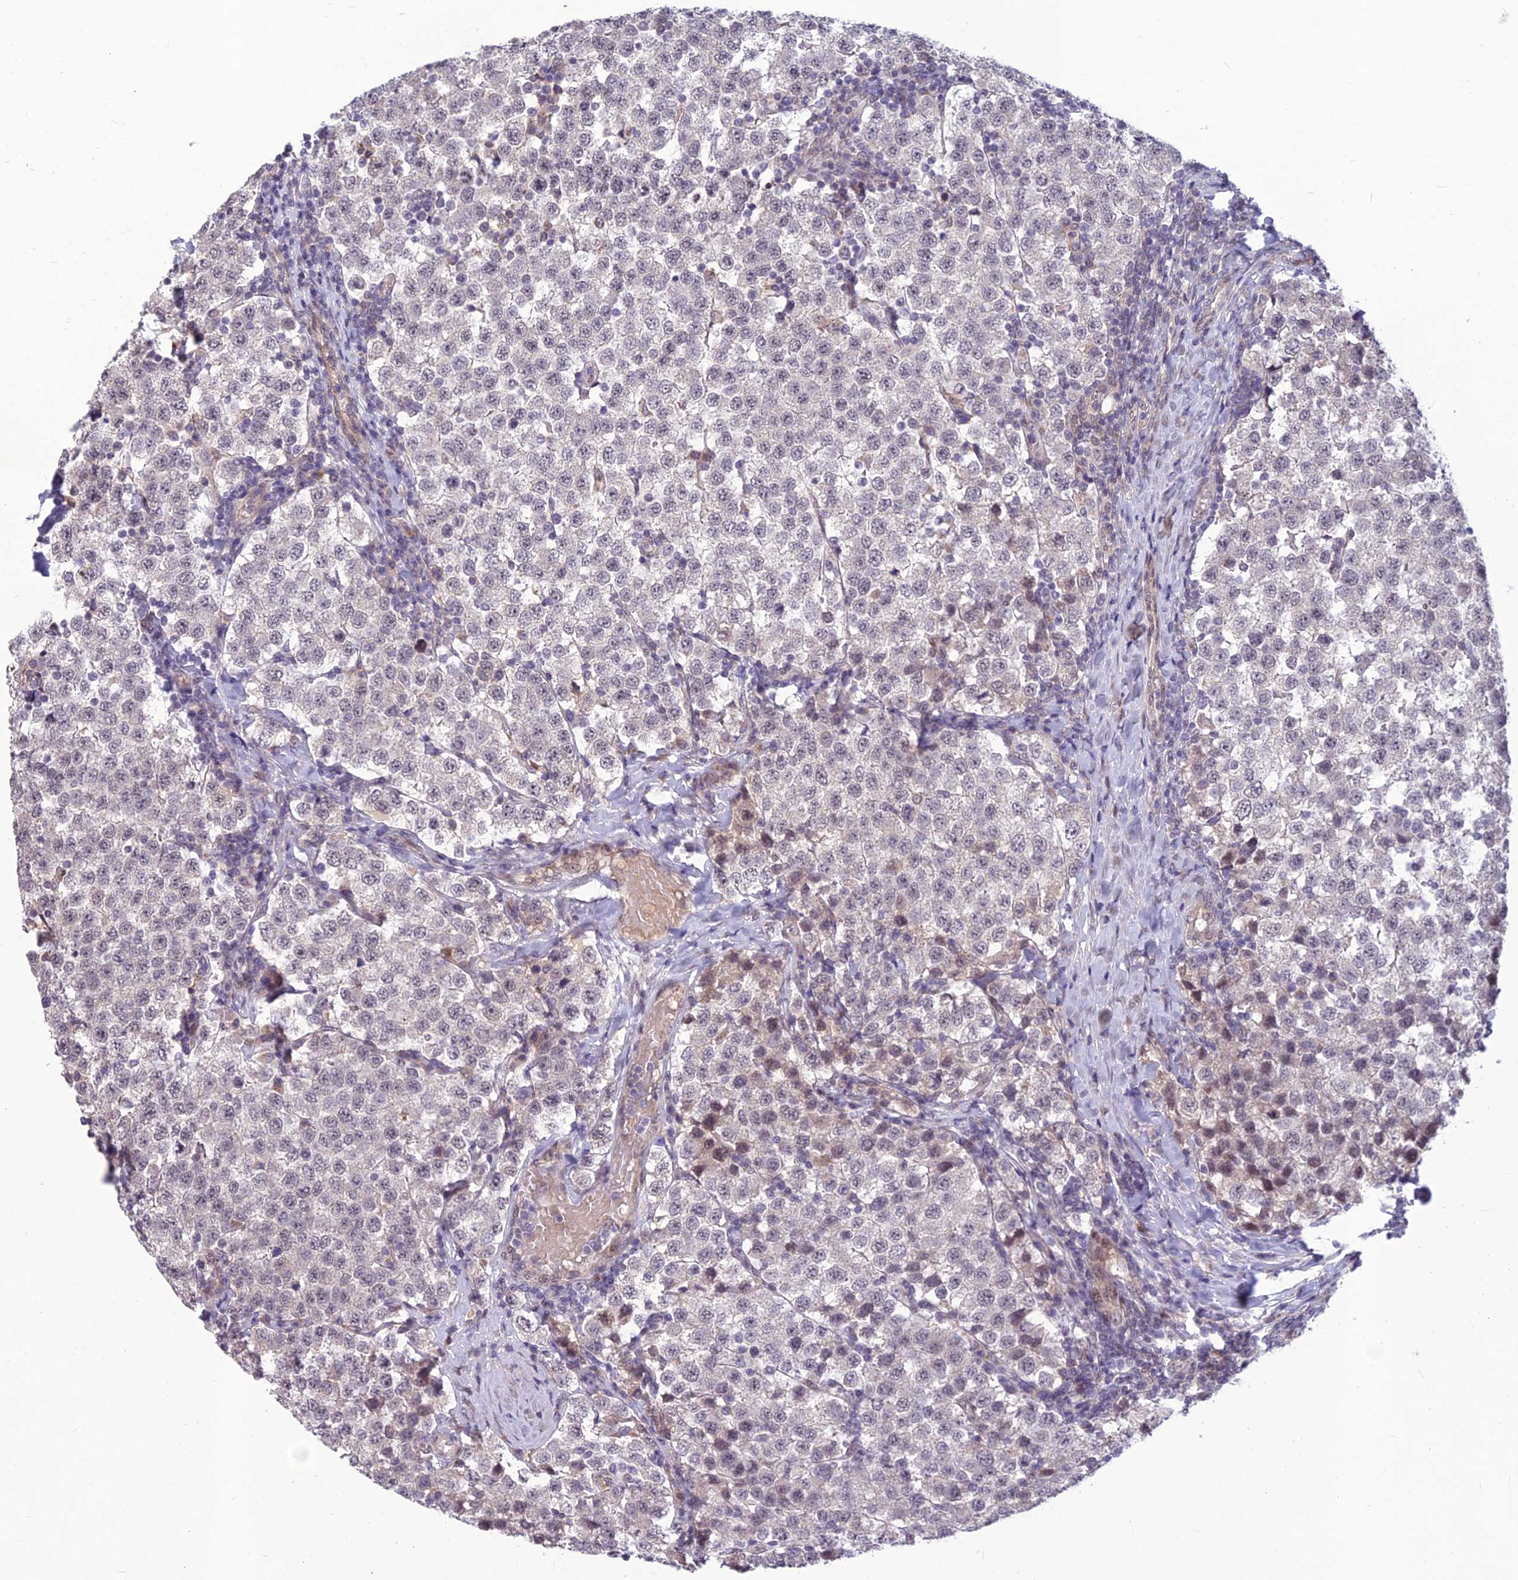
{"staining": {"intensity": "negative", "quantity": "none", "location": "none"}, "tissue": "testis cancer", "cell_type": "Tumor cells", "image_type": "cancer", "snomed": [{"axis": "morphology", "description": "Seminoma, NOS"}, {"axis": "topography", "description": "Testis"}], "caption": "High magnification brightfield microscopy of testis cancer stained with DAB (brown) and counterstained with hematoxylin (blue): tumor cells show no significant expression.", "gene": "FBRS", "patient": {"sex": "male", "age": 34}}